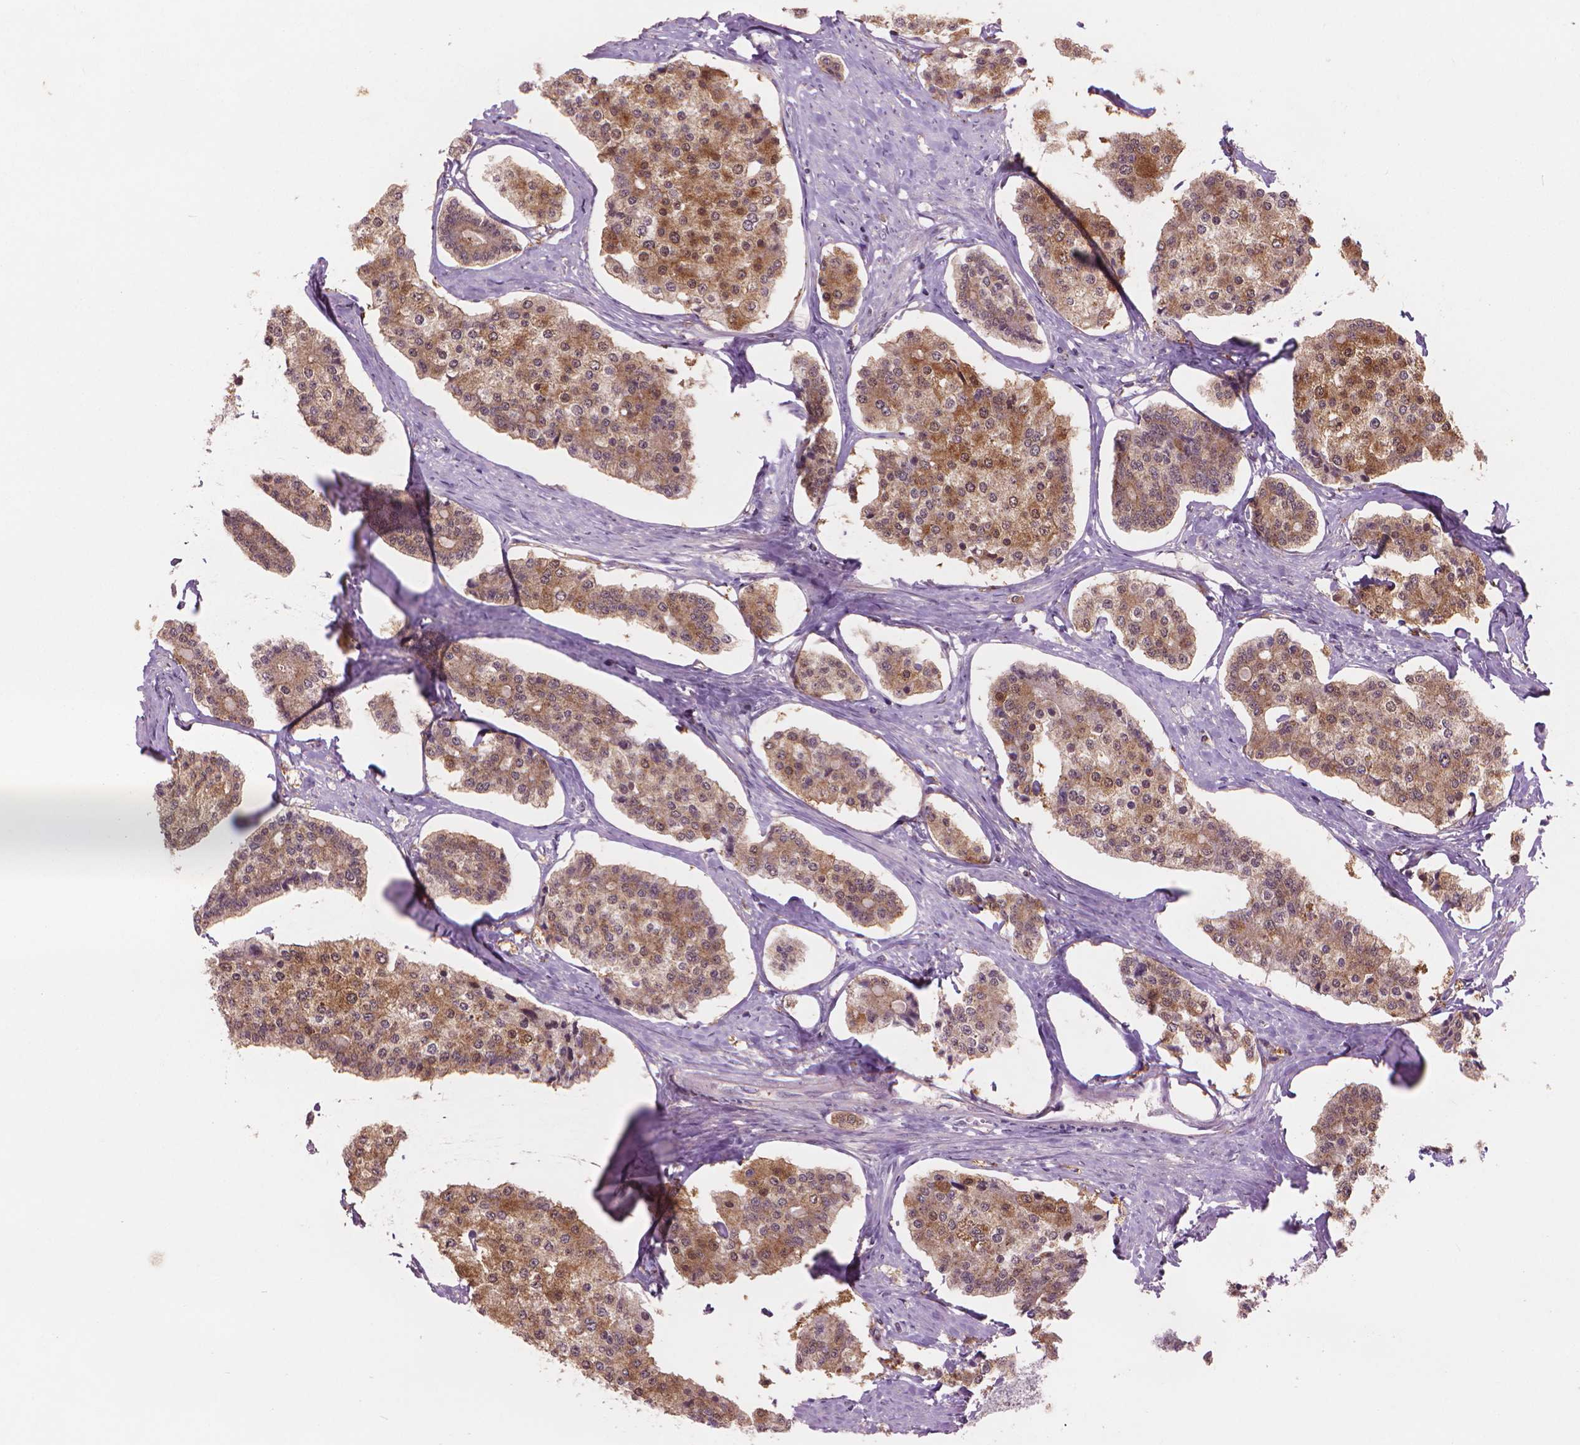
{"staining": {"intensity": "moderate", "quantity": "25%-75%", "location": "cytoplasmic/membranous"}, "tissue": "carcinoid", "cell_type": "Tumor cells", "image_type": "cancer", "snomed": [{"axis": "morphology", "description": "Carcinoid, malignant, NOS"}, {"axis": "topography", "description": "Small intestine"}], "caption": "Carcinoid tissue shows moderate cytoplasmic/membranous positivity in about 25%-75% of tumor cells, visualized by immunohistochemistry.", "gene": "ENO2", "patient": {"sex": "female", "age": 65}}